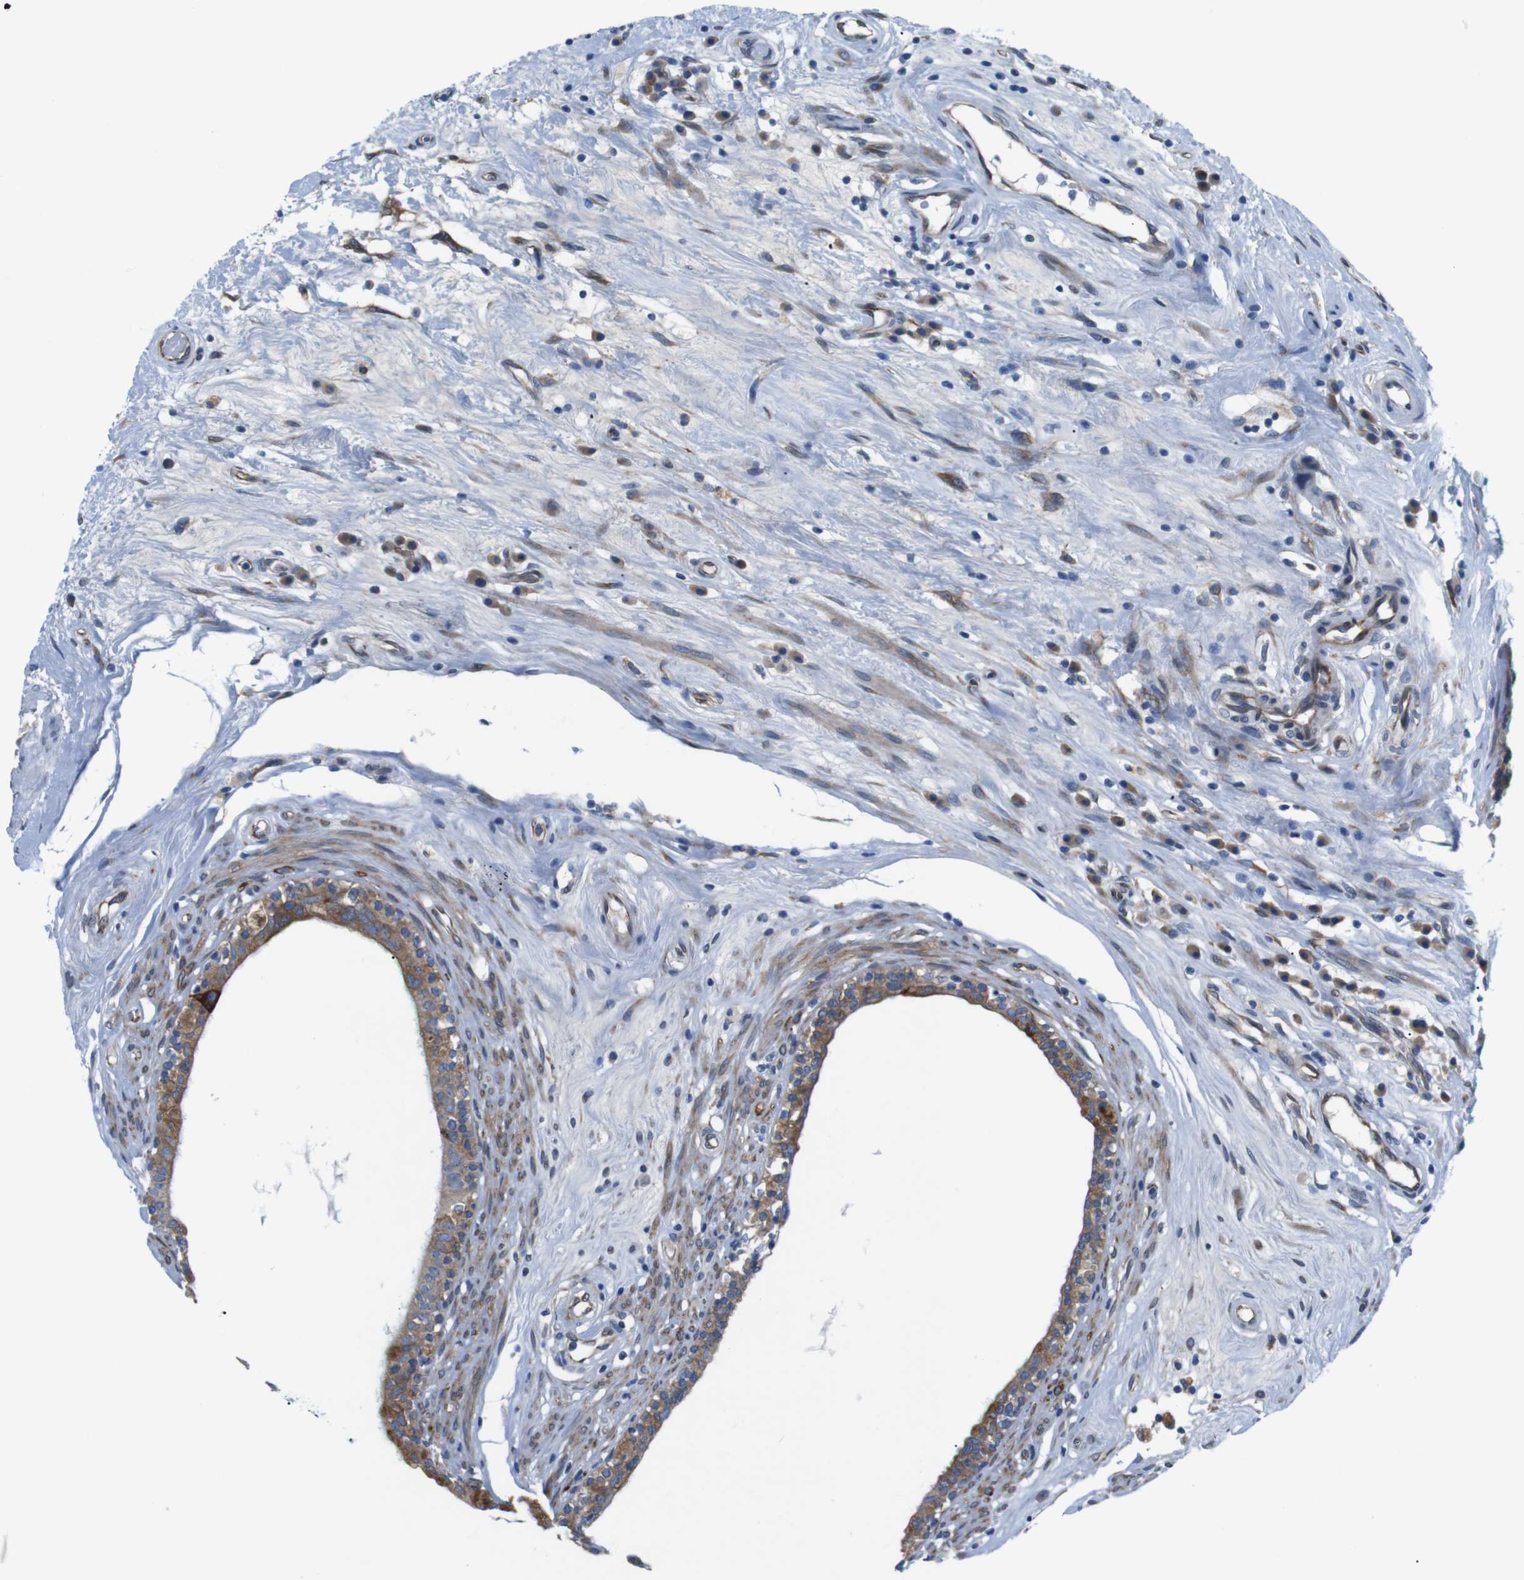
{"staining": {"intensity": "moderate", "quantity": ">75%", "location": "cytoplasmic/membranous"}, "tissue": "epididymis", "cell_type": "Glandular cells", "image_type": "normal", "snomed": [{"axis": "morphology", "description": "Normal tissue, NOS"}, {"axis": "morphology", "description": "Inflammation, NOS"}, {"axis": "topography", "description": "Epididymis"}], "caption": "A brown stain shows moderate cytoplasmic/membranous positivity of a protein in glandular cells of normal human epididymis. Immunohistochemistry stains the protein in brown and the nuclei are stained blue.", "gene": "HACD3", "patient": {"sex": "male", "age": 84}}